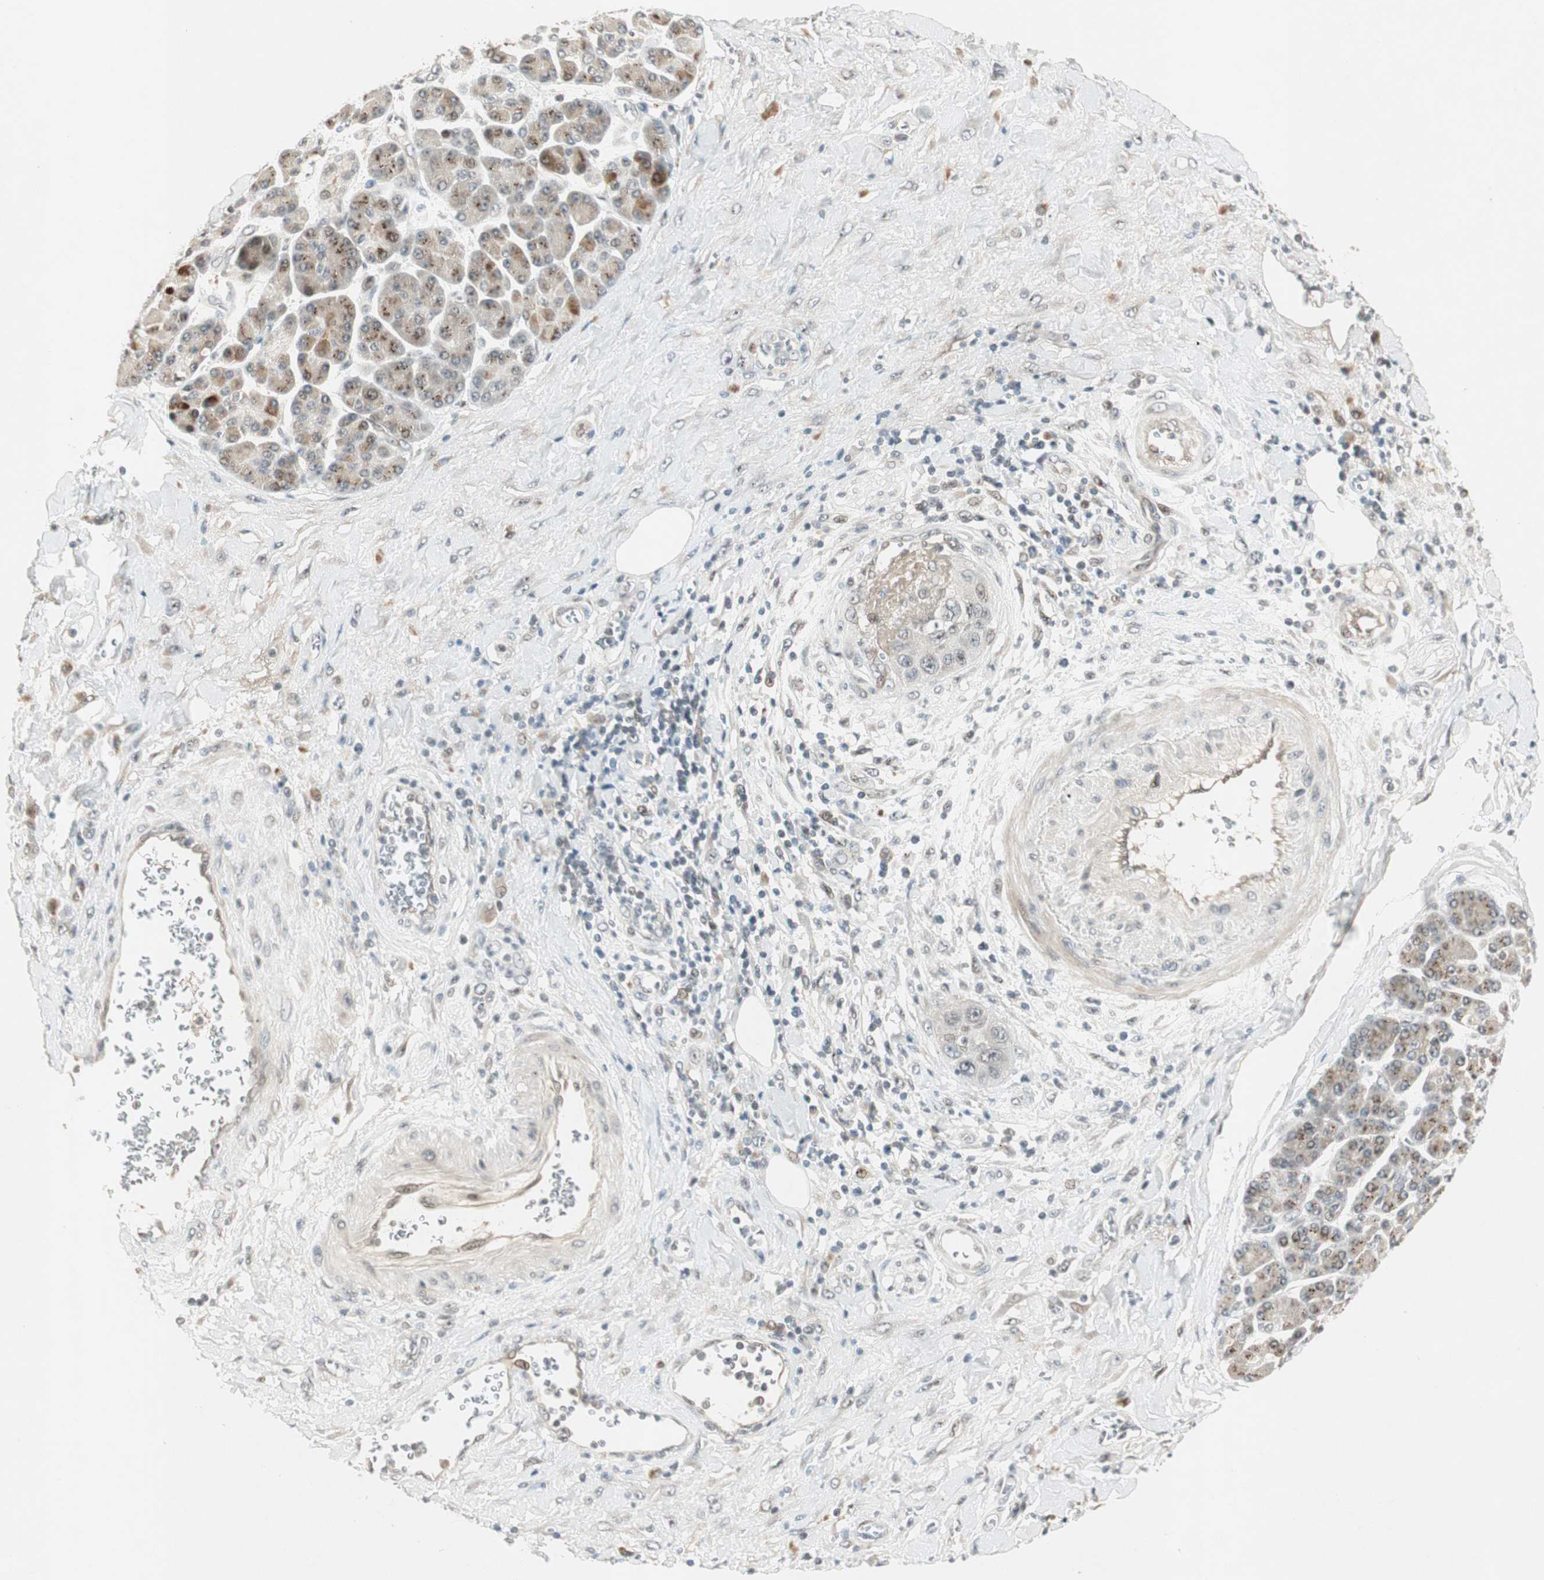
{"staining": {"intensity": "negative", "quantity": "none", "location": "none"}, "tissue": "pancreatic cancer", "cell_type": "Tumor cells", "image_type": "cancer", "snomed": [{"axis": "morphology", "description": "Adenocarcinoma, NOS"}, {"axis": "topography", "description": "Pancreas"}], "caption": "This is an IHC photomicrograph of pancreatic cancer (adenocarcinoma). There is no expression in tumor cells.", "gene": "ACSL5", "patient": {"sex": "female", "age": 70}}